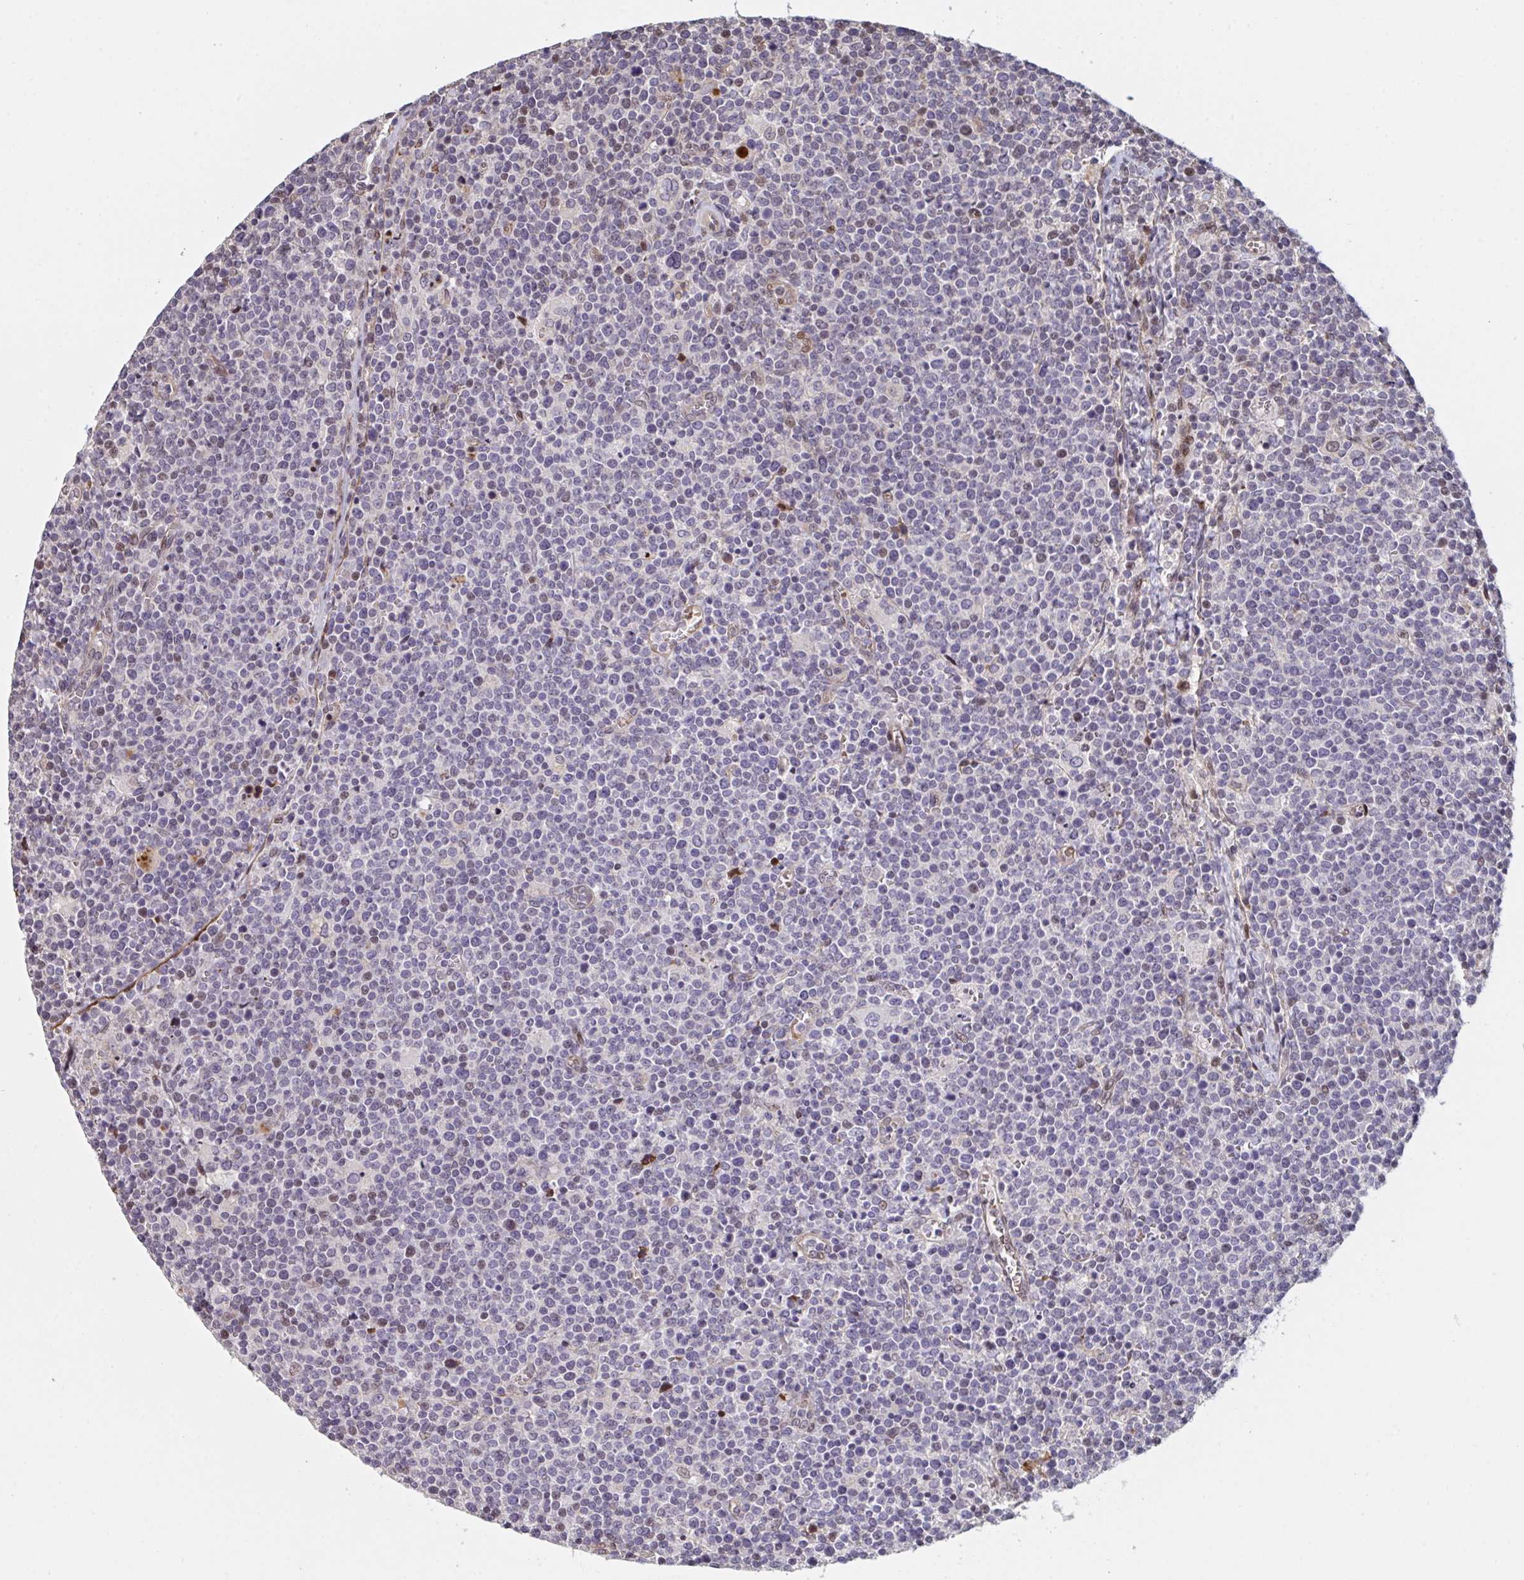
{"staining": {"intensity": "negative", "quantity": "none", "location": "none"}, "tissue": "lymphoma", "cell_type": "Tumor cells", "image_type": "cancer", "snomed": [{"axis": "morphology", "description": "Malignant lymphoma, non-Hodgkin's type, High grade"}, {"axis": "topography", "description": "Lymph node"}], "caption": "A high-resolution image shows IHC staining of lymphoma, which reveals no significant staining in tumor cells. (DAB (3,3'-diaminobenzidine) immunohistochemistry (IHC) with hematoxylin counter stain).", "gene": "PELI2", "patient": {"sex": "male", "age": 61}}